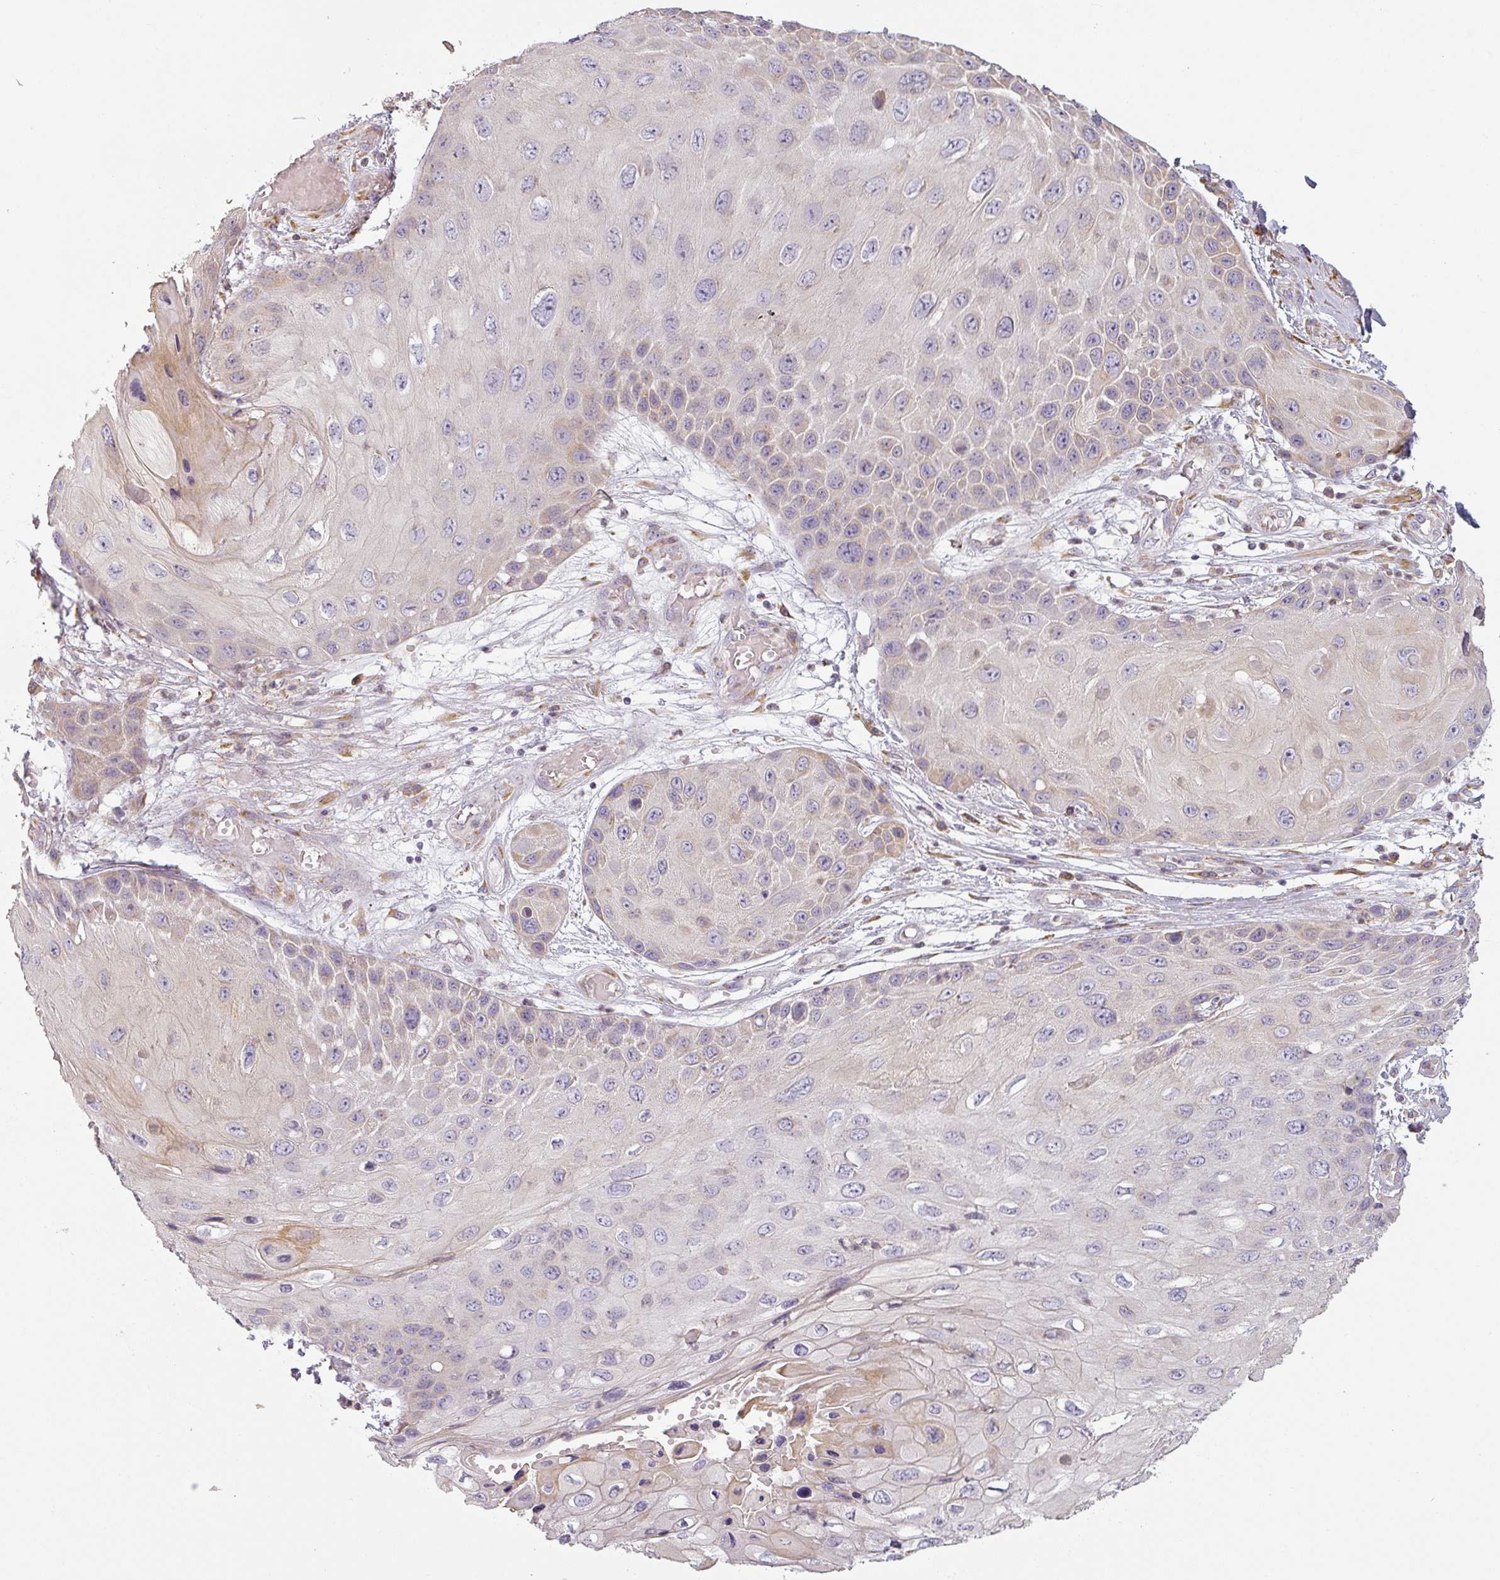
{"staining": {"intensity": "weak", "quantity": "<25%", "location": "cytoplasmic/membranous"}, "tissue": "skin cancer", "cell_type": "Tumor cells", "image_type": "cancer", "snomed": [{"axis": "morphology", "description": "Squamous cell carcinoma, NOS"}, {"axis": "topography", "description": "Skin"}, {"axis": "topography", "description": "Vulva"}], "caption": "Squamous cell carcinoma (skin) stained for a protein using IHC displays no staining tumor cells.", "gene": "CCDC144A", "patient": {"sex": "female", "age": 44}}